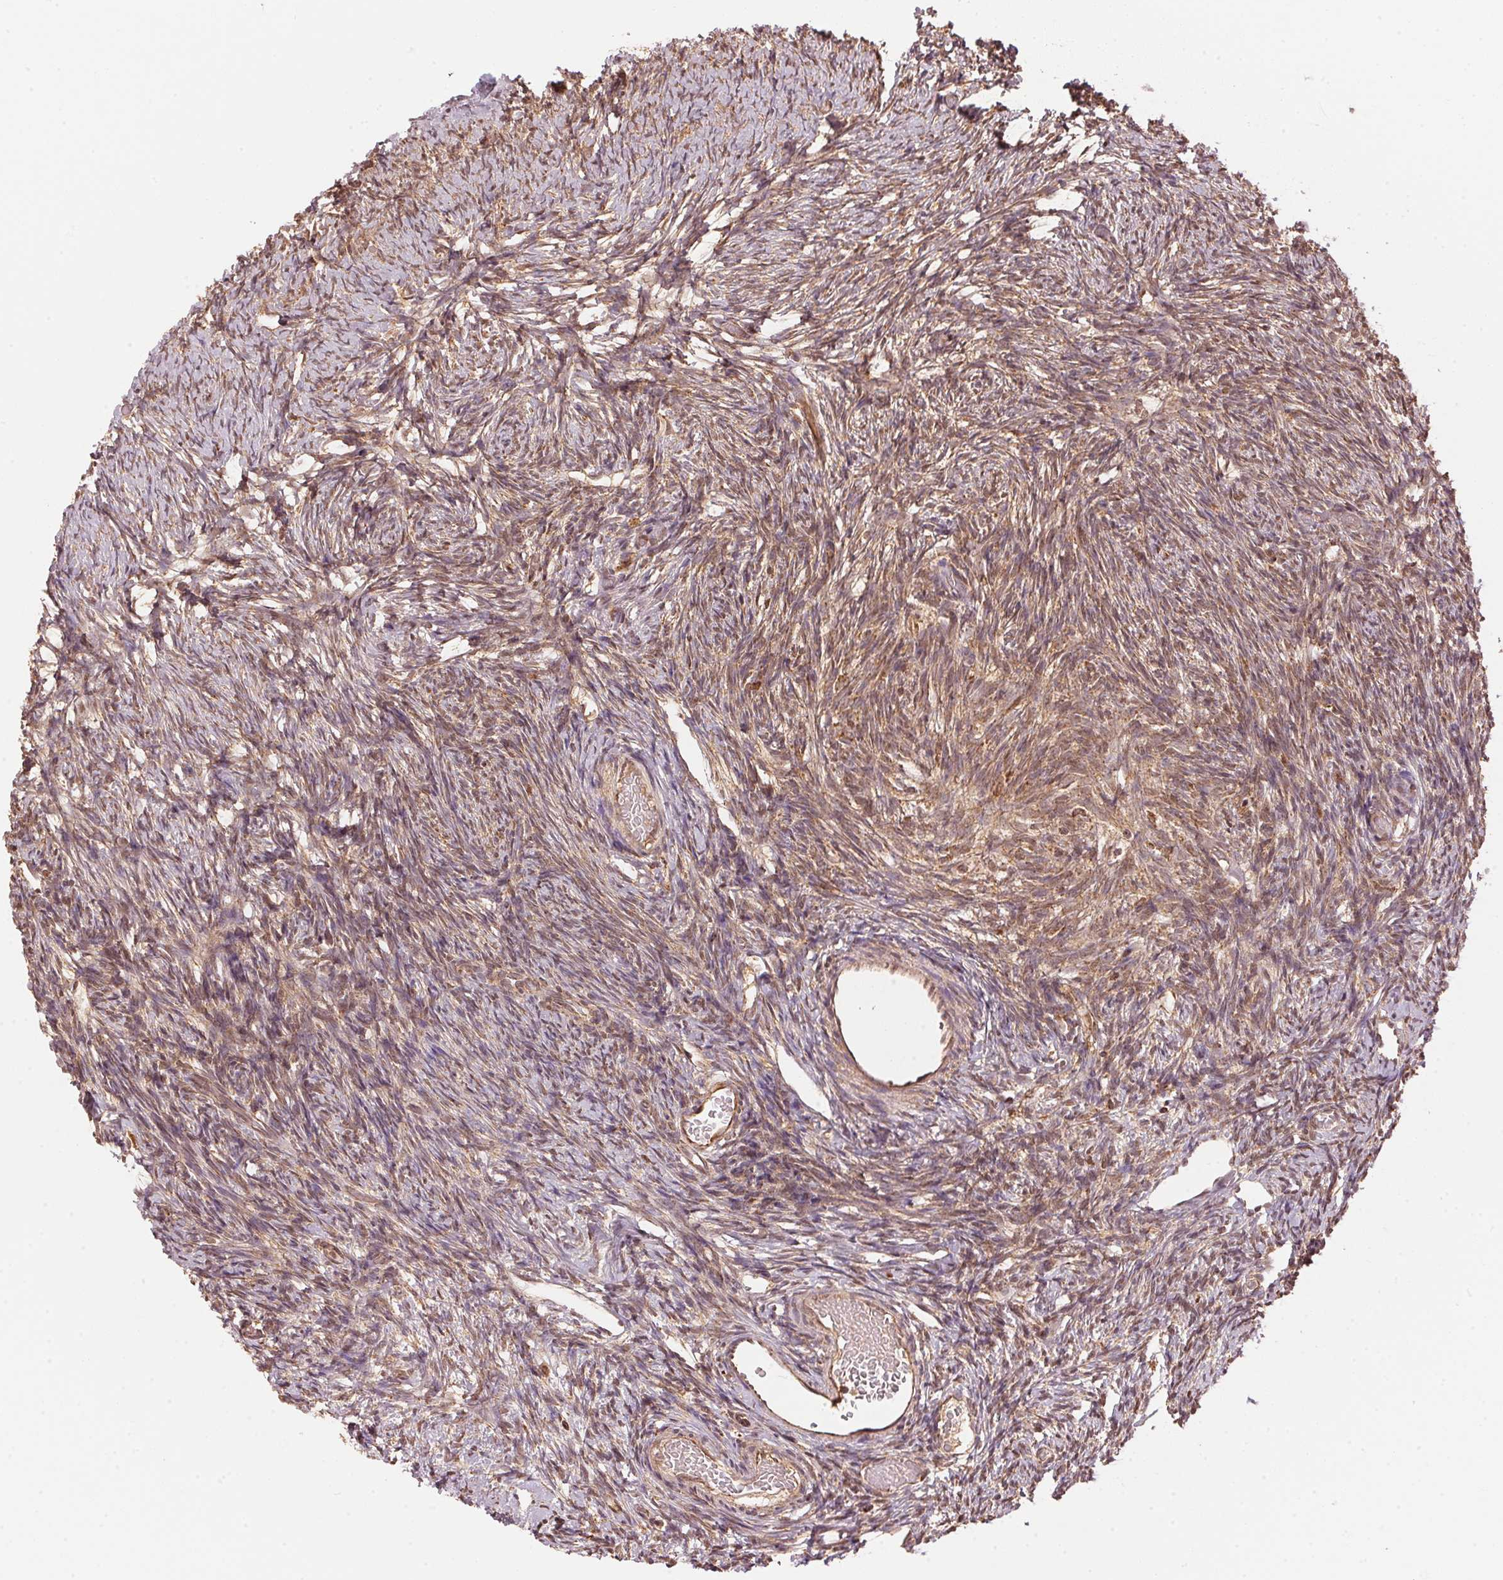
{"staining": {"intensity": "moderate", "quantity": "25%-75%", "location": "cytoplasmic/membranous"}, "tissue": "ovary", "cell_type": "Ovarian stroma cells", "image_type": "normal", "snomed": [{"axis": "morphology", "description": "Normal tissue, NOS"}, {"axis": "topography", "description": "Ovary"}], "caption": "DAB immunohistochemical staining of unremarkable human ovary shows moderate cytoplasmic/membranous protein expression in approximately 25%-75% of ovarian stroma cells.", "gene": "ARHGAP6", "patient": {"sex": "female", "age": 39}}